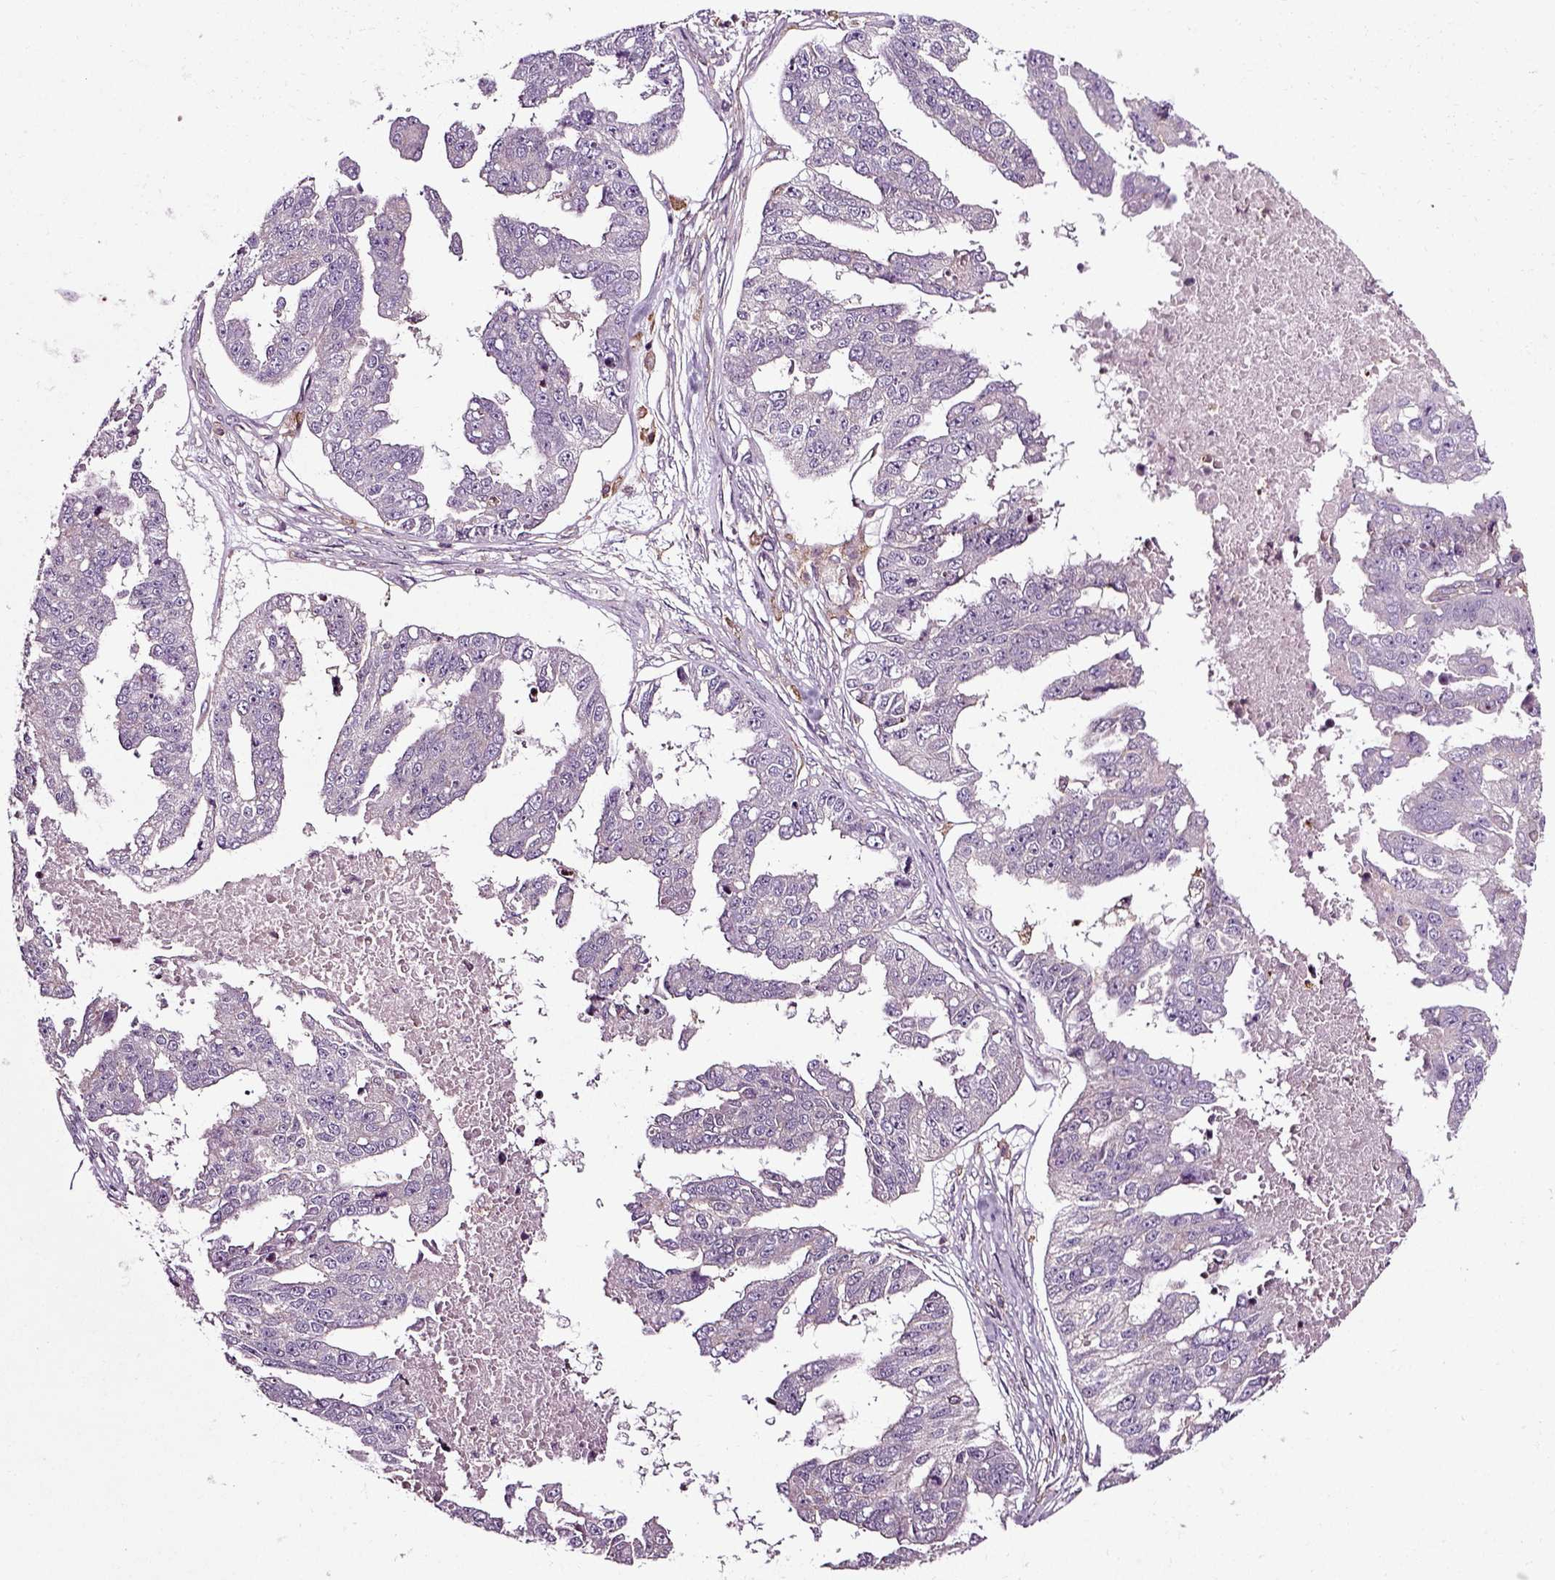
{"staining": {"intensity": "negative", "quantity": "none", "location": "none"}, "tissue": "ovarian cancer", "cell_type": "Tumor cells", "image_type": "cancer", "snomed": [{"axis": "morphology", "description": "Cystadenocarcinoma, serous, NOS"}, {"axis": "topography", "description": "Ovary"}], "caption": "An IHC micrograph of serous cystadenocarcinoma (ovarian) is shown. There is no staining in tumor cells of serous cystadenocarcinoma (ovarian).", "gene": "RHOF", "patient": {"sex": "female", "age": 58}}